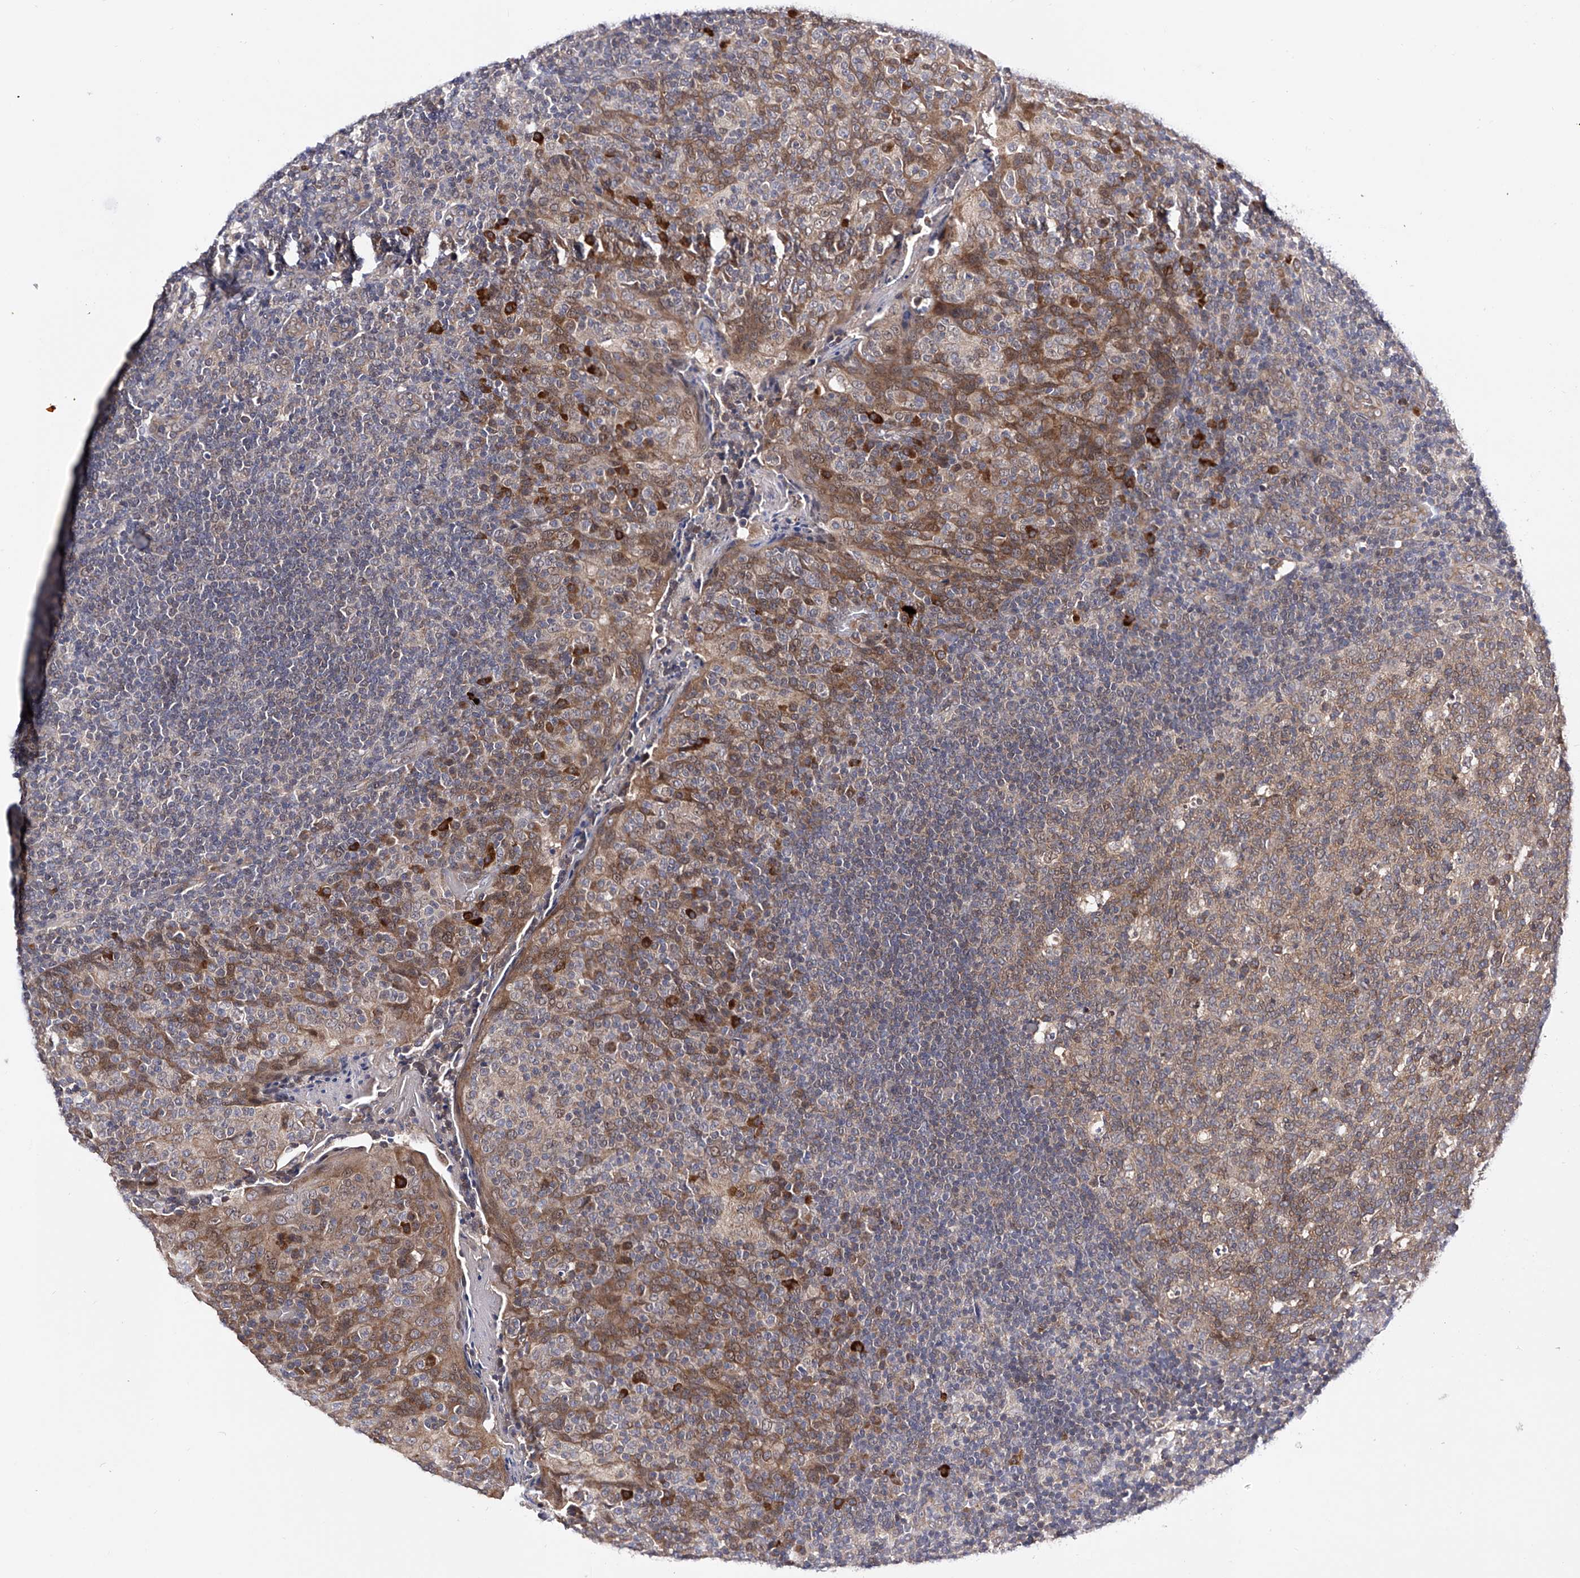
{"staining": {"intensity": "weak", "quantity": "25%-75%", "location": "cytoplasmic/membranous"}, "tissue": "tonsil", "cell_type": "Germinal center cells", "image_type": "normal", "snomed": [{"axis": "morphology", "description": "Normal tissue, NOS"}, {"axis": "topography", "description": "Tonsil"}], "caption": "Weak cytoplasmic/membranous positivity is seen in about 25%-75% of germinal center cells in unremarkable tonsil.", "gene": "USP45", "patient": {"sex": "female", "age": 19}}